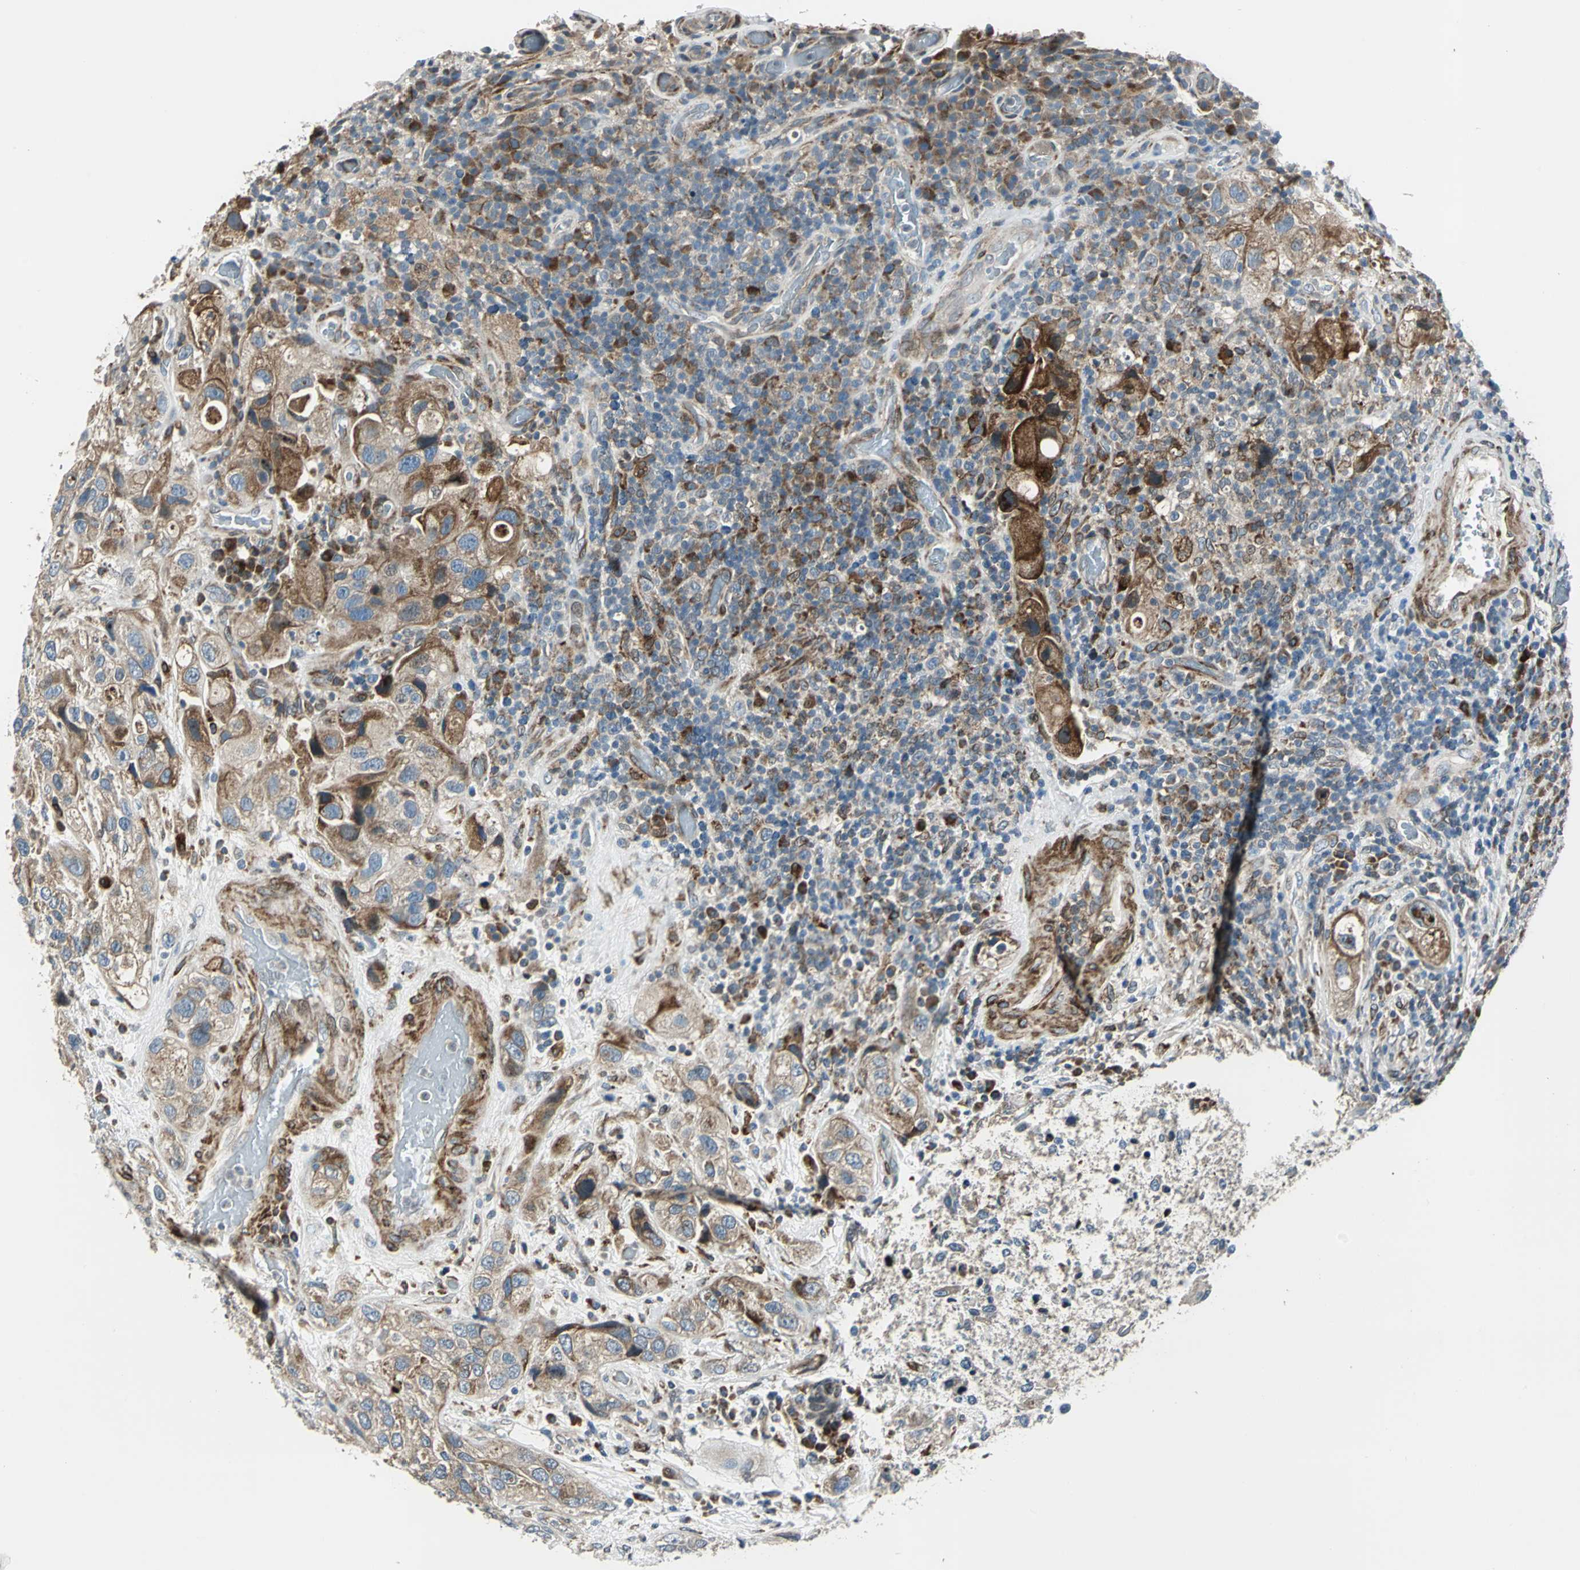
{"staining": {"intensity": "moderate", "quantity": "25%-75%", "location": "cytoplasmic/membranous"}, "tissue": "urothelial cancer", "cell_type": "Tumor cells", "image_type": "cancer", "snomed": [{"axis": "morphology", "description": "Urothelial carcinoma, High grade"}, {"axis": "topography", "description": "Urinary bladder"}], "caption": "There is medium levels of moderate cytoplasmic/membranous expression in tumor cells of urothelial carcinoma (high-grade), as demonstrated by immunohistochemical staining (brown color).", "gene": "HTATIP2", "patient": {"sex": "female", "age": 64}}